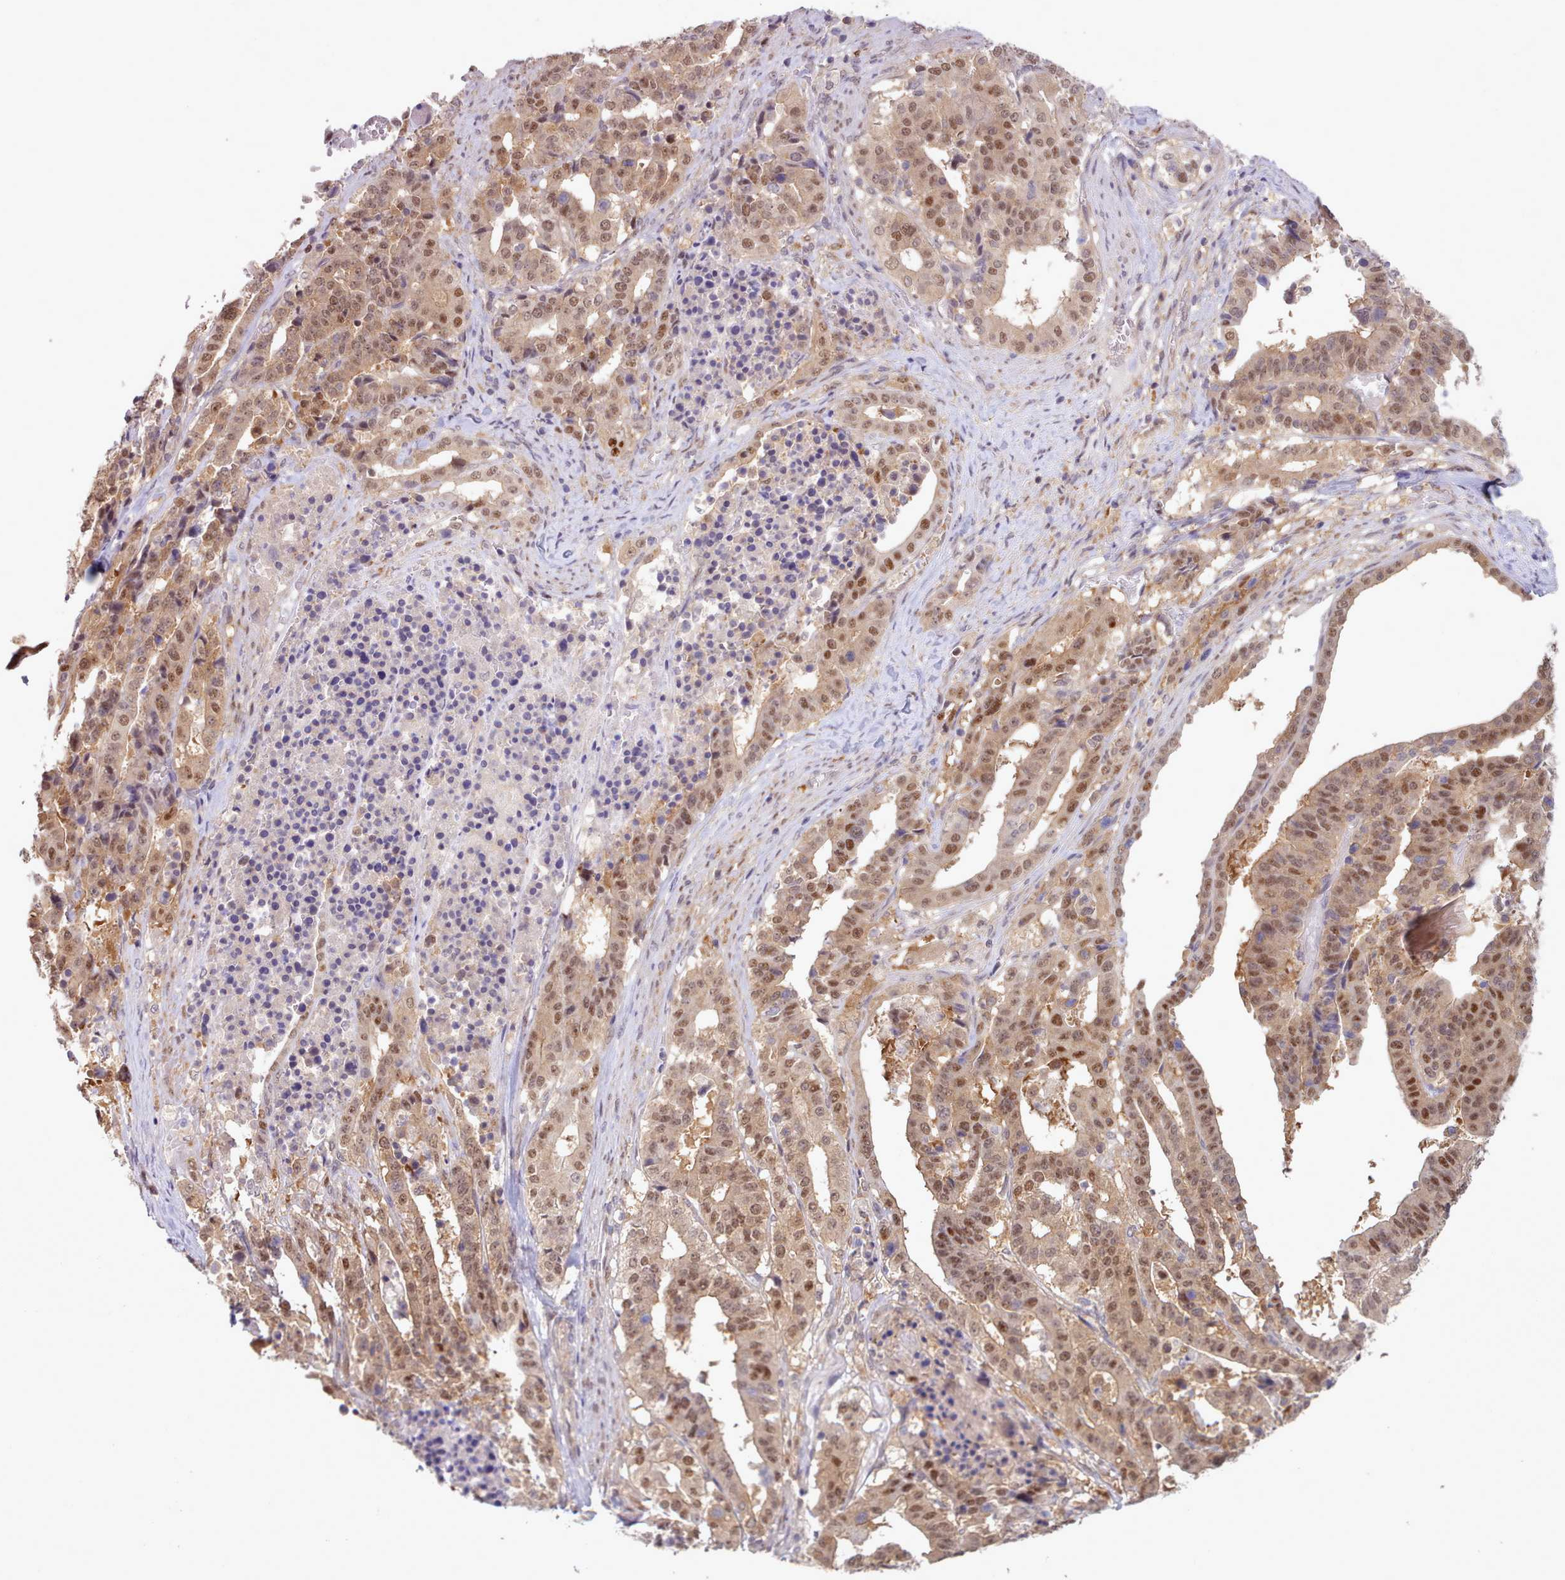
{"staining": {"intensity": "moderate", "quantity": ">75%", "location": "cytoplasmic/membranous,nuclear"}, "tissue": "stomach cancer", "cell_type": "Tumor cells", "image_type": "cancer", "snomed": [{"axis": "morphology", "description": "Adenocarcinoma, NOS"}, {"axis": "topography", "description": "Stomach"}], "caption": "Stomach adenocarcinoma stained for a protein displays moderate cytoplasmic/membranous and nuclear positivity in tumor cells. Immunohistochemistry (ihc) stains the protein of interest in brown and the nuclei are stained blue.", "gene": "CES3", "patient": {"sex": "male", "age": 48}}